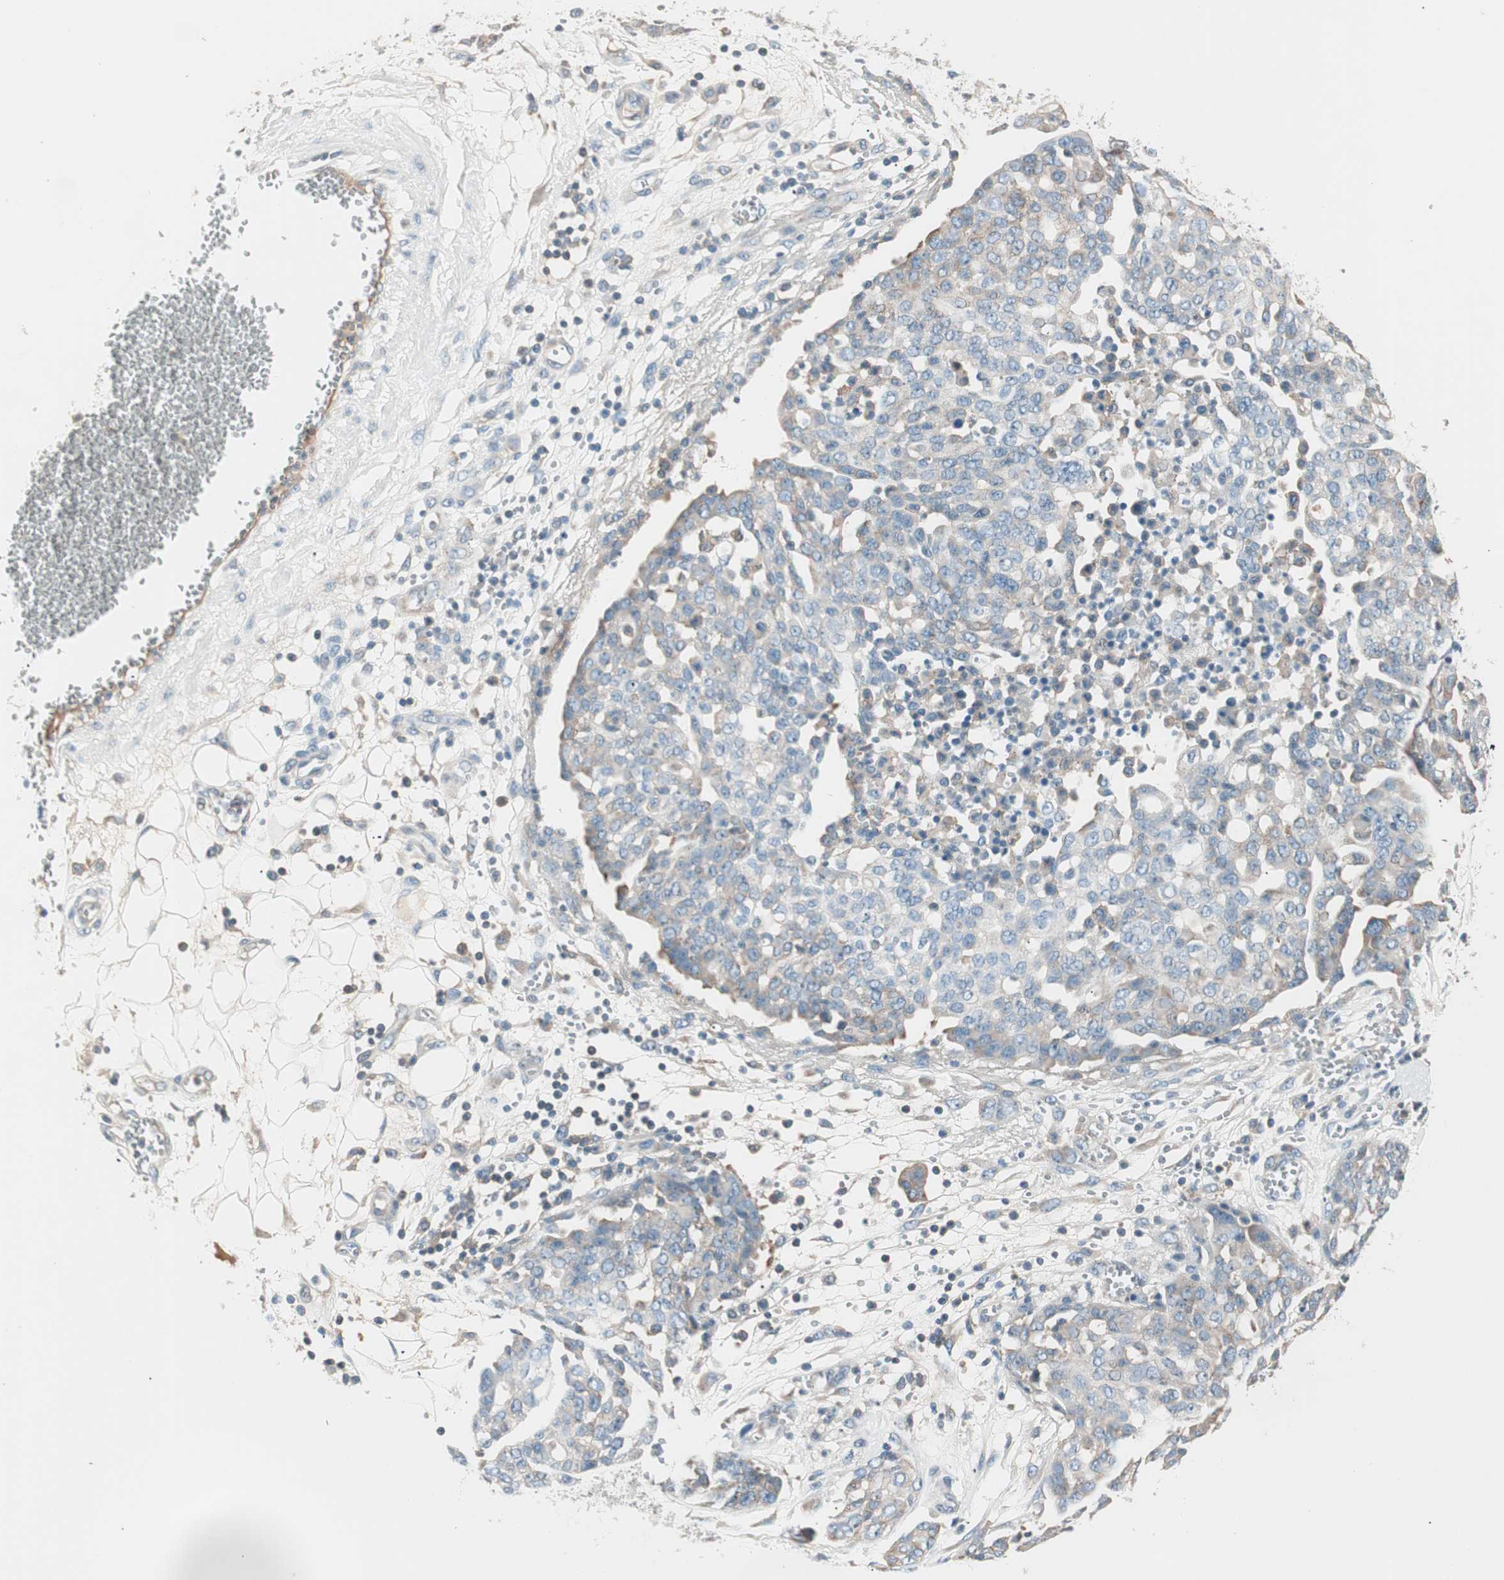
{"staining": {"intensity": "negative", "quantity": "none", "location": "none"}, "tissue": "ovarian cancer", "cell_type": "Tumor cells", "image_type": "cancer", "snomed": [{"axis": "morphology", "description": "Cystadenocarcinoma, serous, NOS"}, {"axis": "topography", "description": "Soft tissue"}, {"axis": "topography", "description": "Ovary"}], "caption": "DAB immunohistochemical staining of human ovarian cancer reveals no significant positivity in tumor cells. Nuclei are stained in blue.", "gene": "RAD54B", "patient": {"sex": "female", "age": 57}}